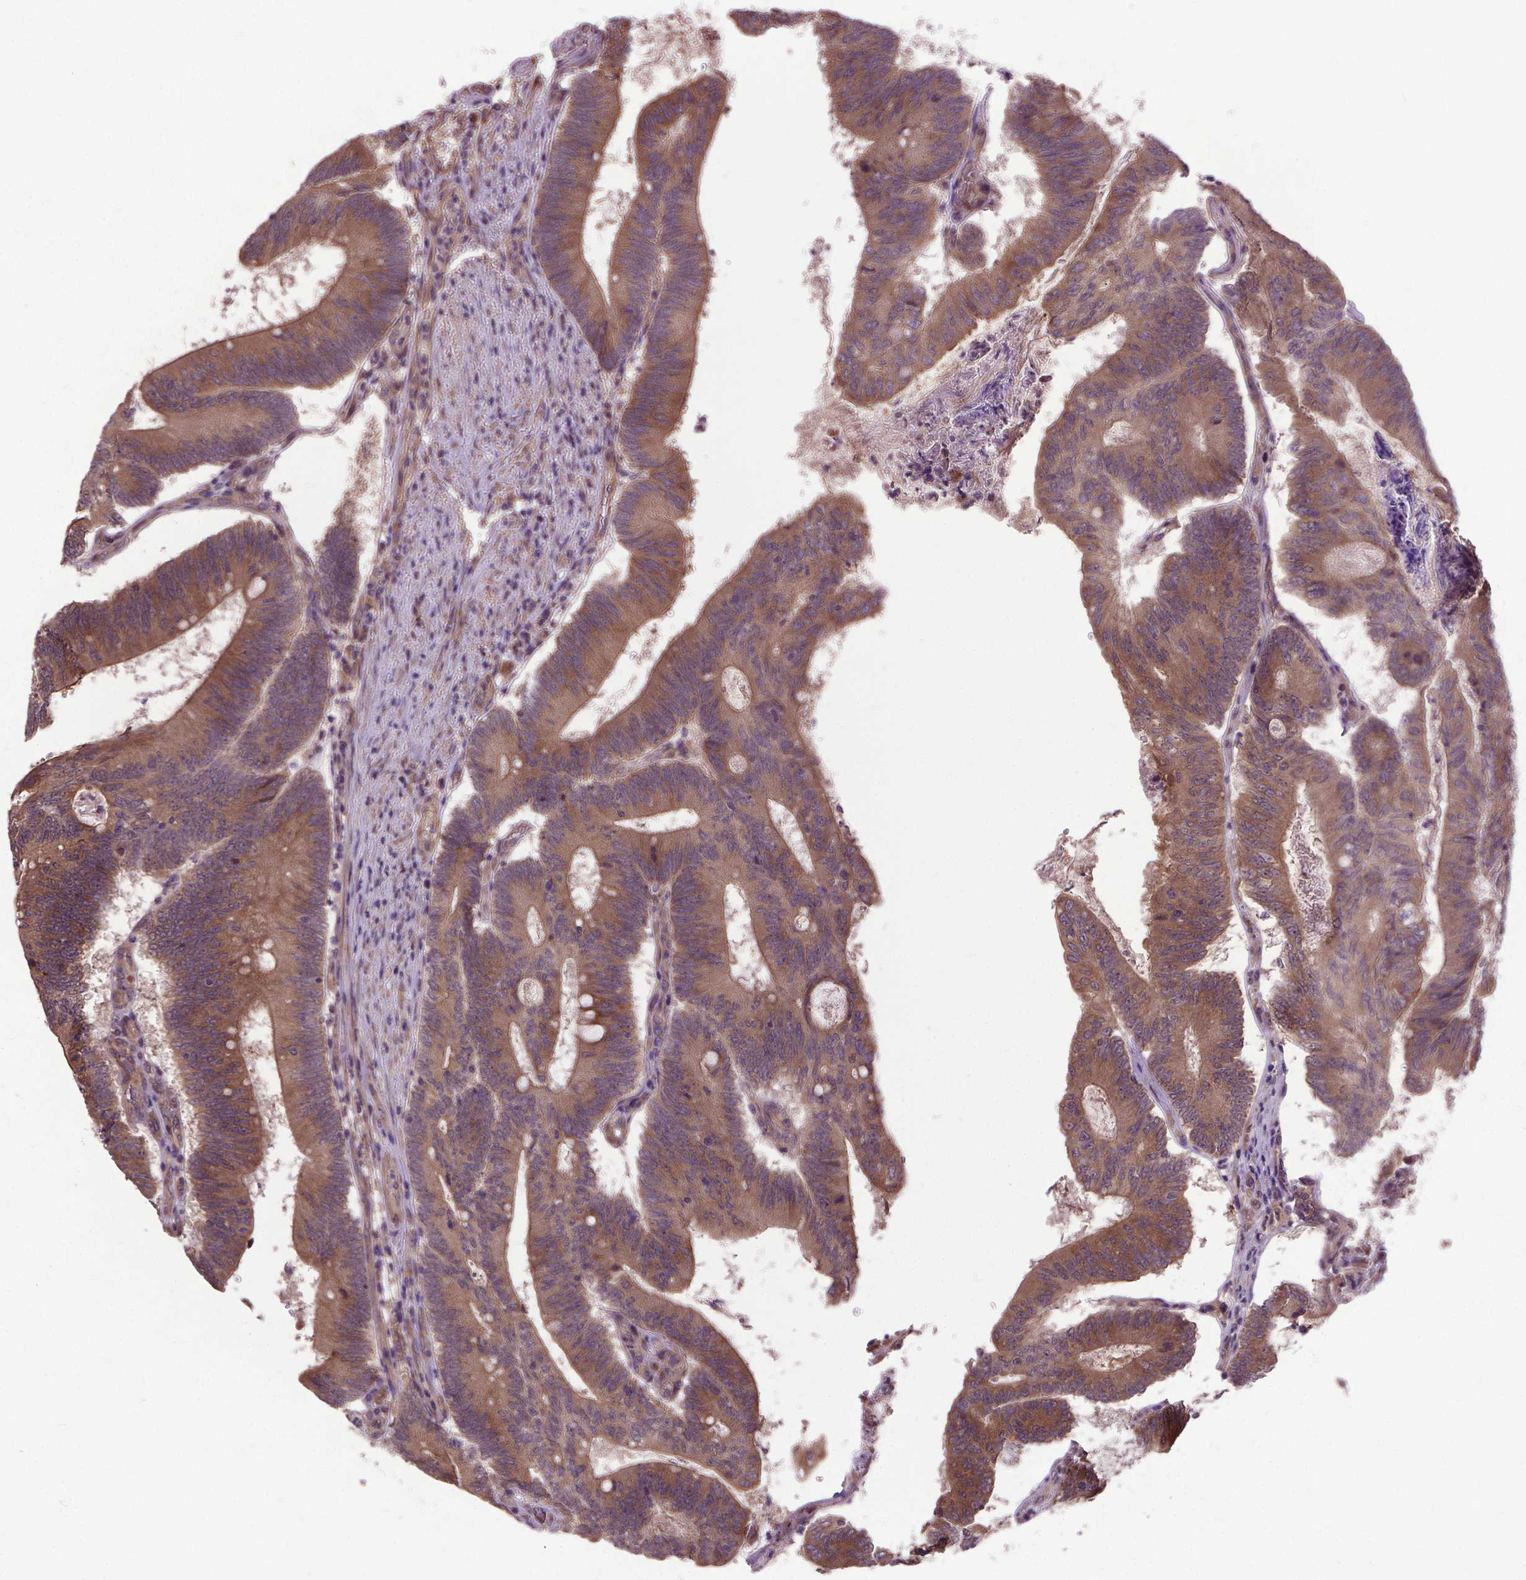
{"staining": {"intensity": "moderate", "quantity": ">75%", "location": "cytoplasmic/membranous"}, "tissue": "colorectal cancer", "cell_type": "Tumor cells", "image_type": "cancer", "snomed": [{"axis": "morphology", "description": "Adenocarcinoma, NOS"}, {"axis": "topography", "description": "Colon"}], "caption": "About >75% of tumor cells in human colorectal adenocarcinoma display moderate cytoplasmic/membranous protein staining as visualized by brown immunohistochemical staining.", "gene": "ZNF616", "patient": {"sex": "female", "age": 70}}